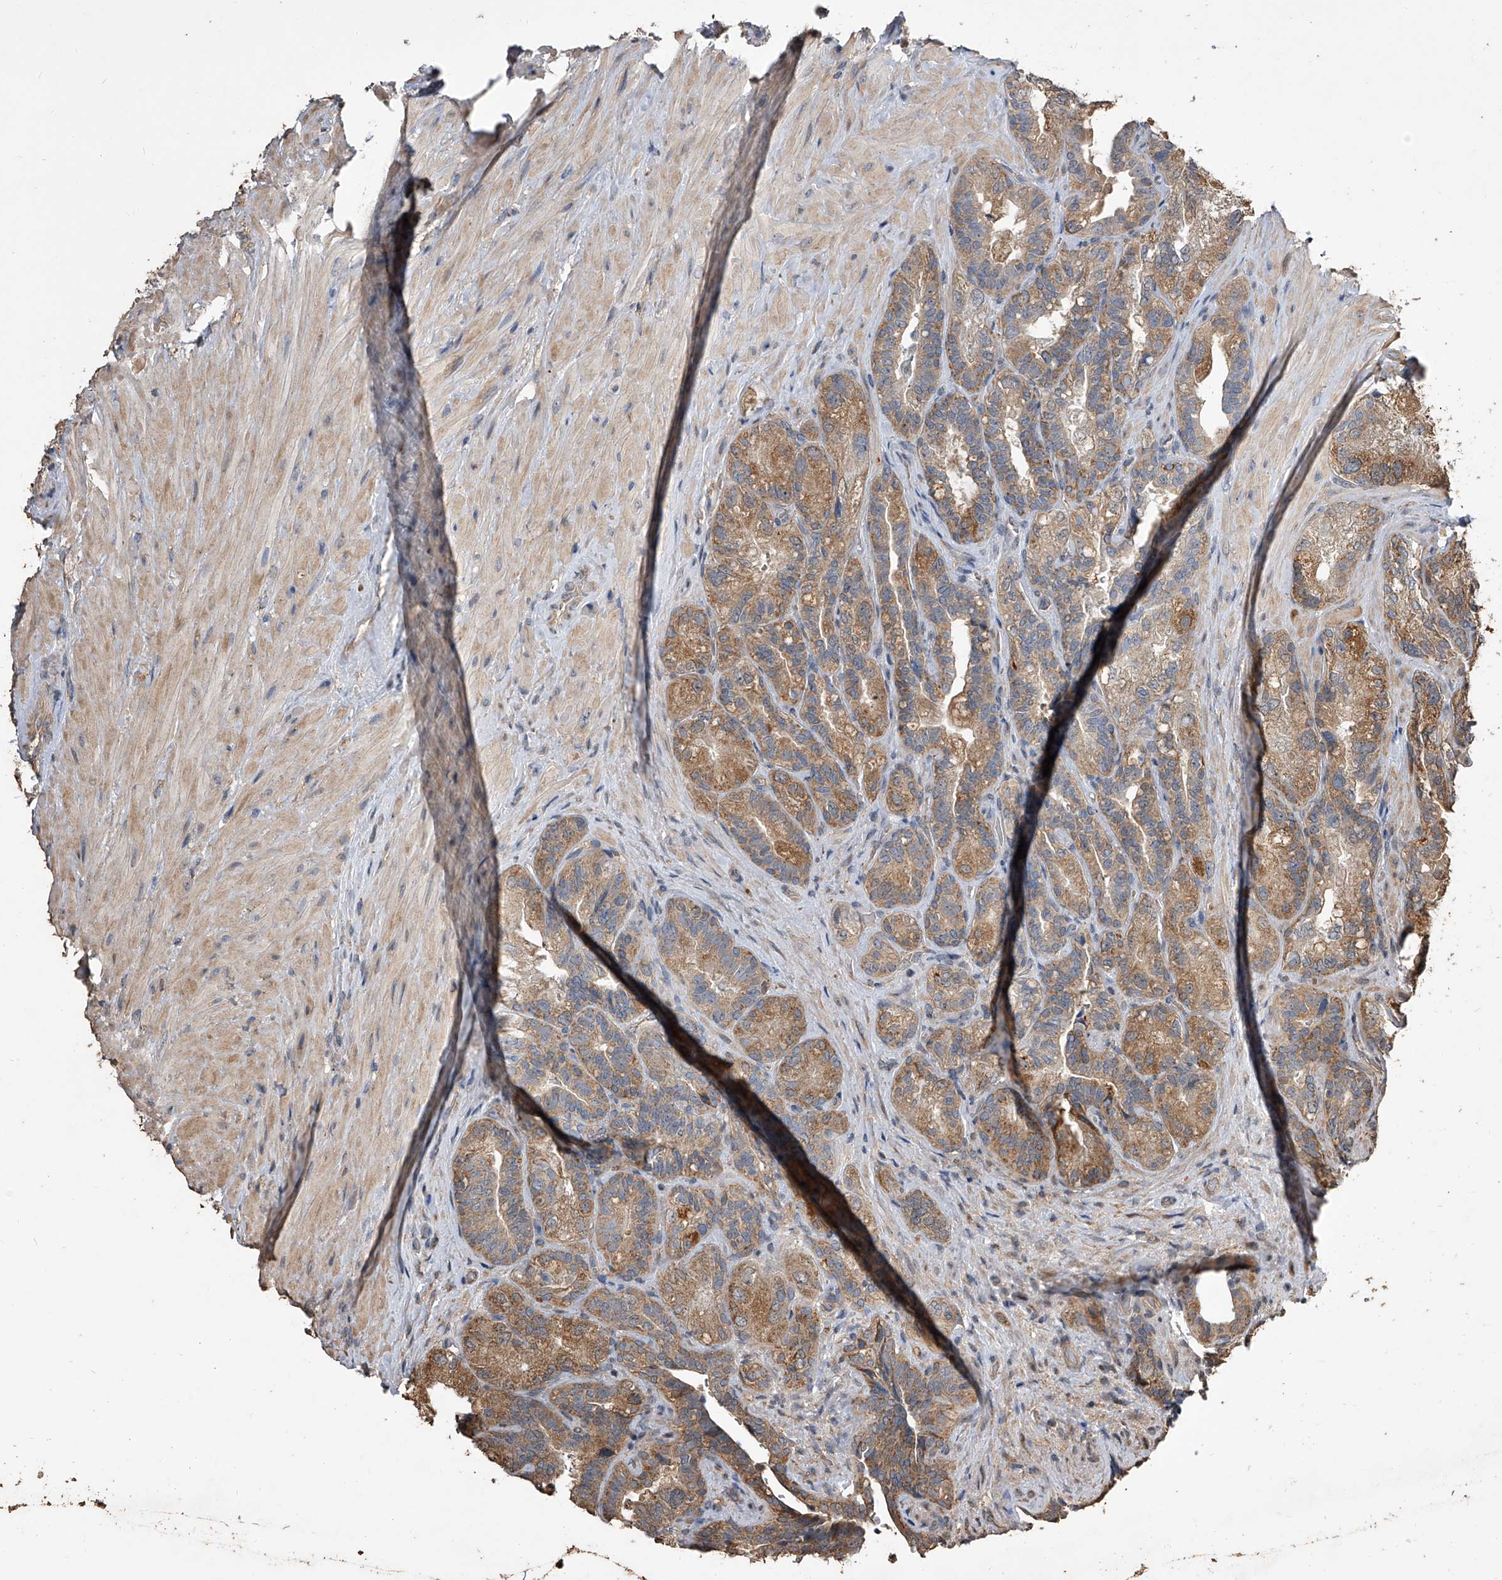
{"staining": {"intensity": "moderate", "quantity": ">75%", "location": "cytoplasmic/membranous"}, "tissue": "seminal vesicle", "cell_type": "Glandular cells", "image_type": "normal", "snomed": [{"axis": "morphology", "description": "Normal tissue, NOS"}, {"axis": "topography", "description": "Prostate"}, {"axis": "topography", "description": "Seminal veicle"}], "caption": "This is an image of IHC staining of unremarkable seminal vesicle, which shows moderate positivity in the cytoplasmic/membranous of glandular cells.", "gene": "LTV1", "patient": {"sex": "male", "age": 67}}